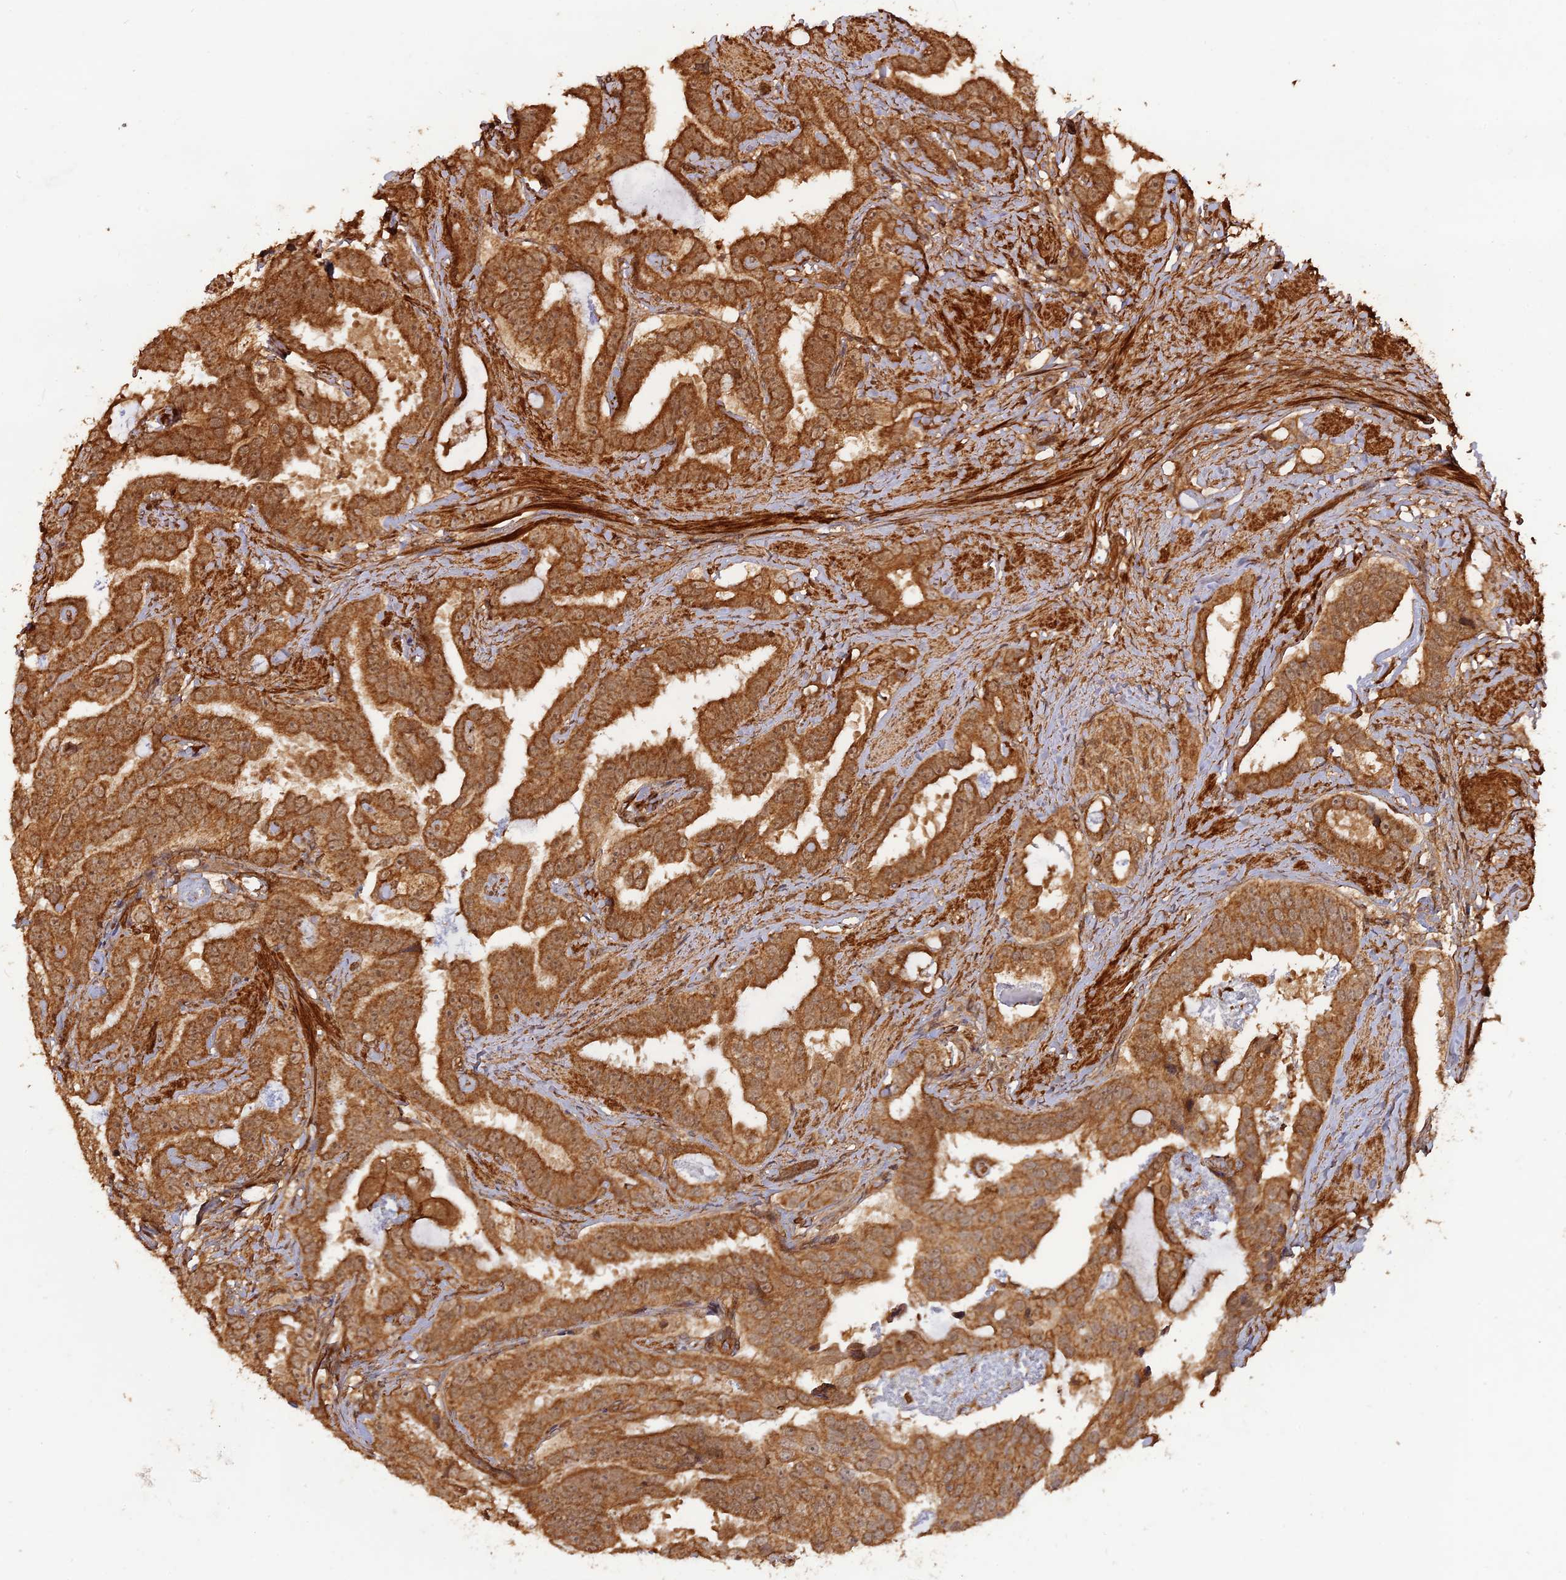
{"staining": {"intensity": "strong", "quantity": ">75%", "location": "cytoplasmic/membranous"}, "tissue": "prostate cancer", "cell_type": "Tumor cells", "image_type": "cancer", "snomed": [{"axis": "morphology", "description": "Adenocarcinoma, Low grade"}, {"axis": "topography", "description": "Prostate"}], "caption": "A brown stain labels strong cytoplasmic/membranous positivity of a protein in prostate cancer tumor cells. The staining was performed using DAB, with brown indicating positive protein expression. Nuclei are stained blue with hematoxylin.", "gene": "CCDC174", "patient": {"sex": "male", "age": 71}}